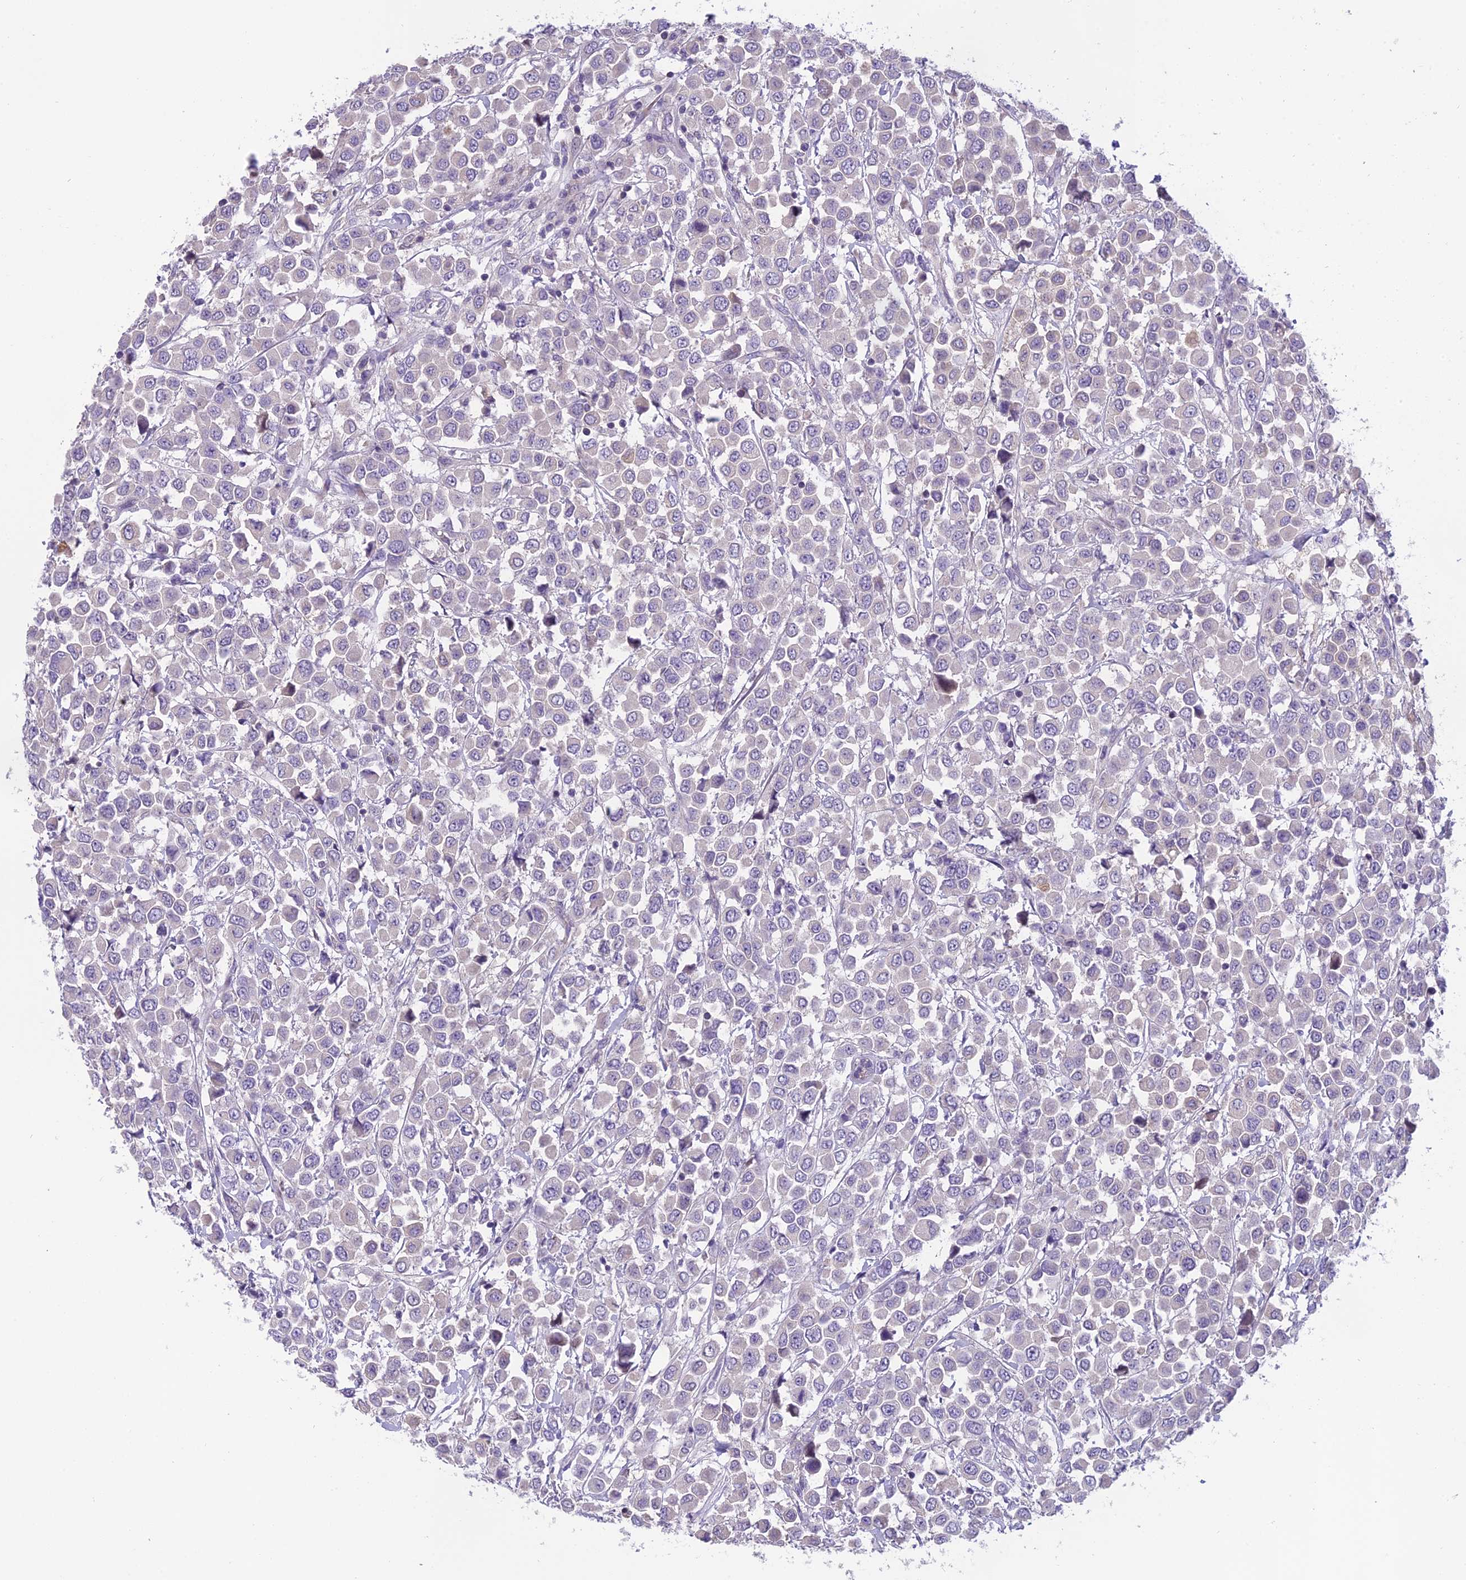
{"staining": {"intensity": "negative", "quantity": "none", "location": "none"}, "tissue": "breast cancer", "cell_type": "Tumor cells", "image_type": "cancer", "snomed": [{"axis": "morphology", "description": "Duct carcinoma"}, {"axis": "topography", "description": "Breast"}], "caption": "Tumor cells are negative for protein expression in human infiltrating ductal carcinoma (breast).", "gene": "ARHGEF37", "patient": {"sex": "female", "age": 61}}